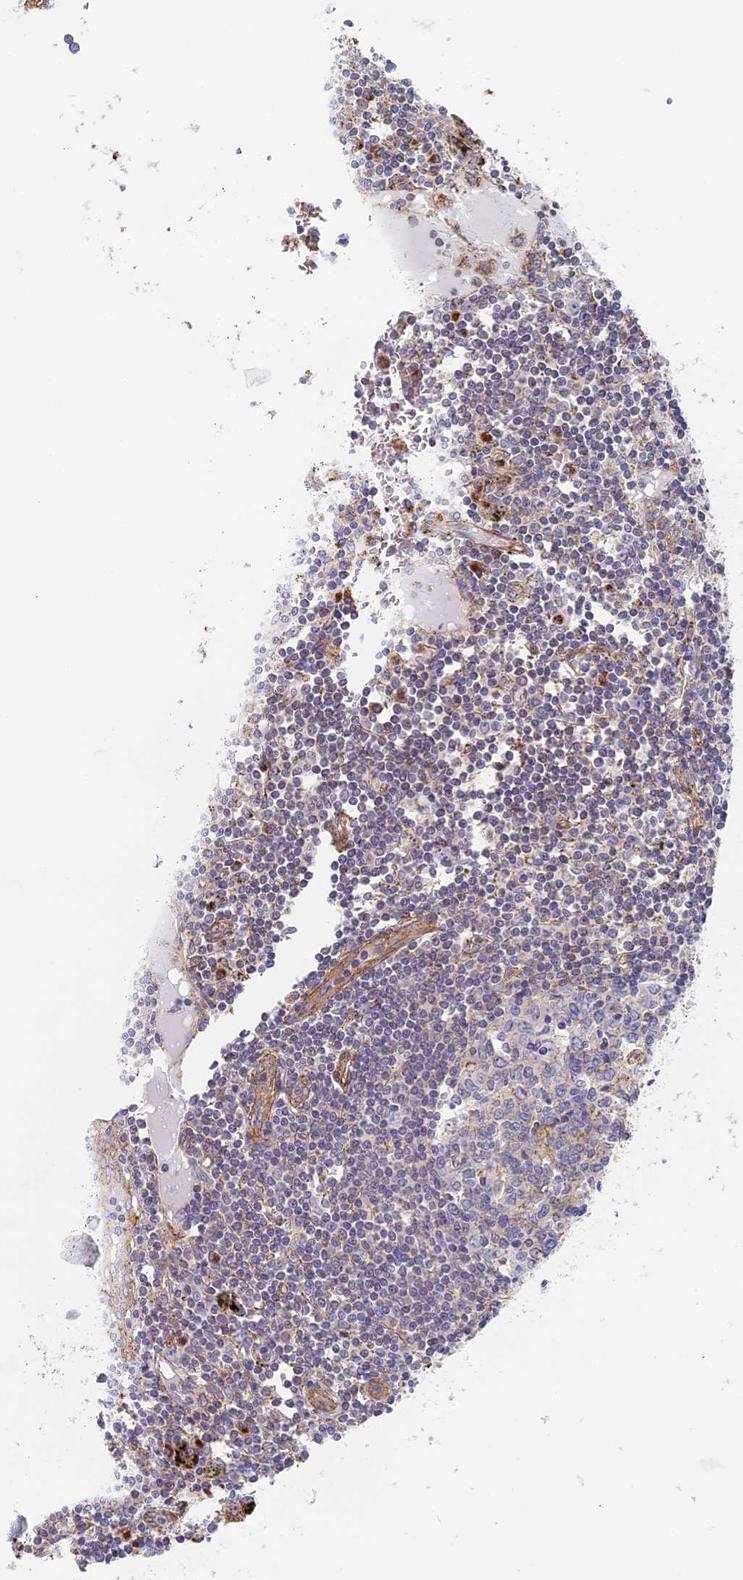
{"staining": {"intensity": "negative", "quantity": "none", "location": "none"}, "tissue": "lymph node", "cell_type": "Germinal center cells", "image_type": "normal", "snomed": [{"axis": "morphology", "description": "Normal tissue, NOS"}, {"axis": "topography", "description": "Lymph node"}], "caption": "This micrograph is of normal lymph node stained with IHC to label a protein in brown with the nuclei are counter-stained blue. There is no staining in germinal center cells. (DAB (3,3'-diaminobenzidine) IHC with hematoxylin counter stain).", "gene": "DDA1", "patient": {"sex": "male", "age": 74}}